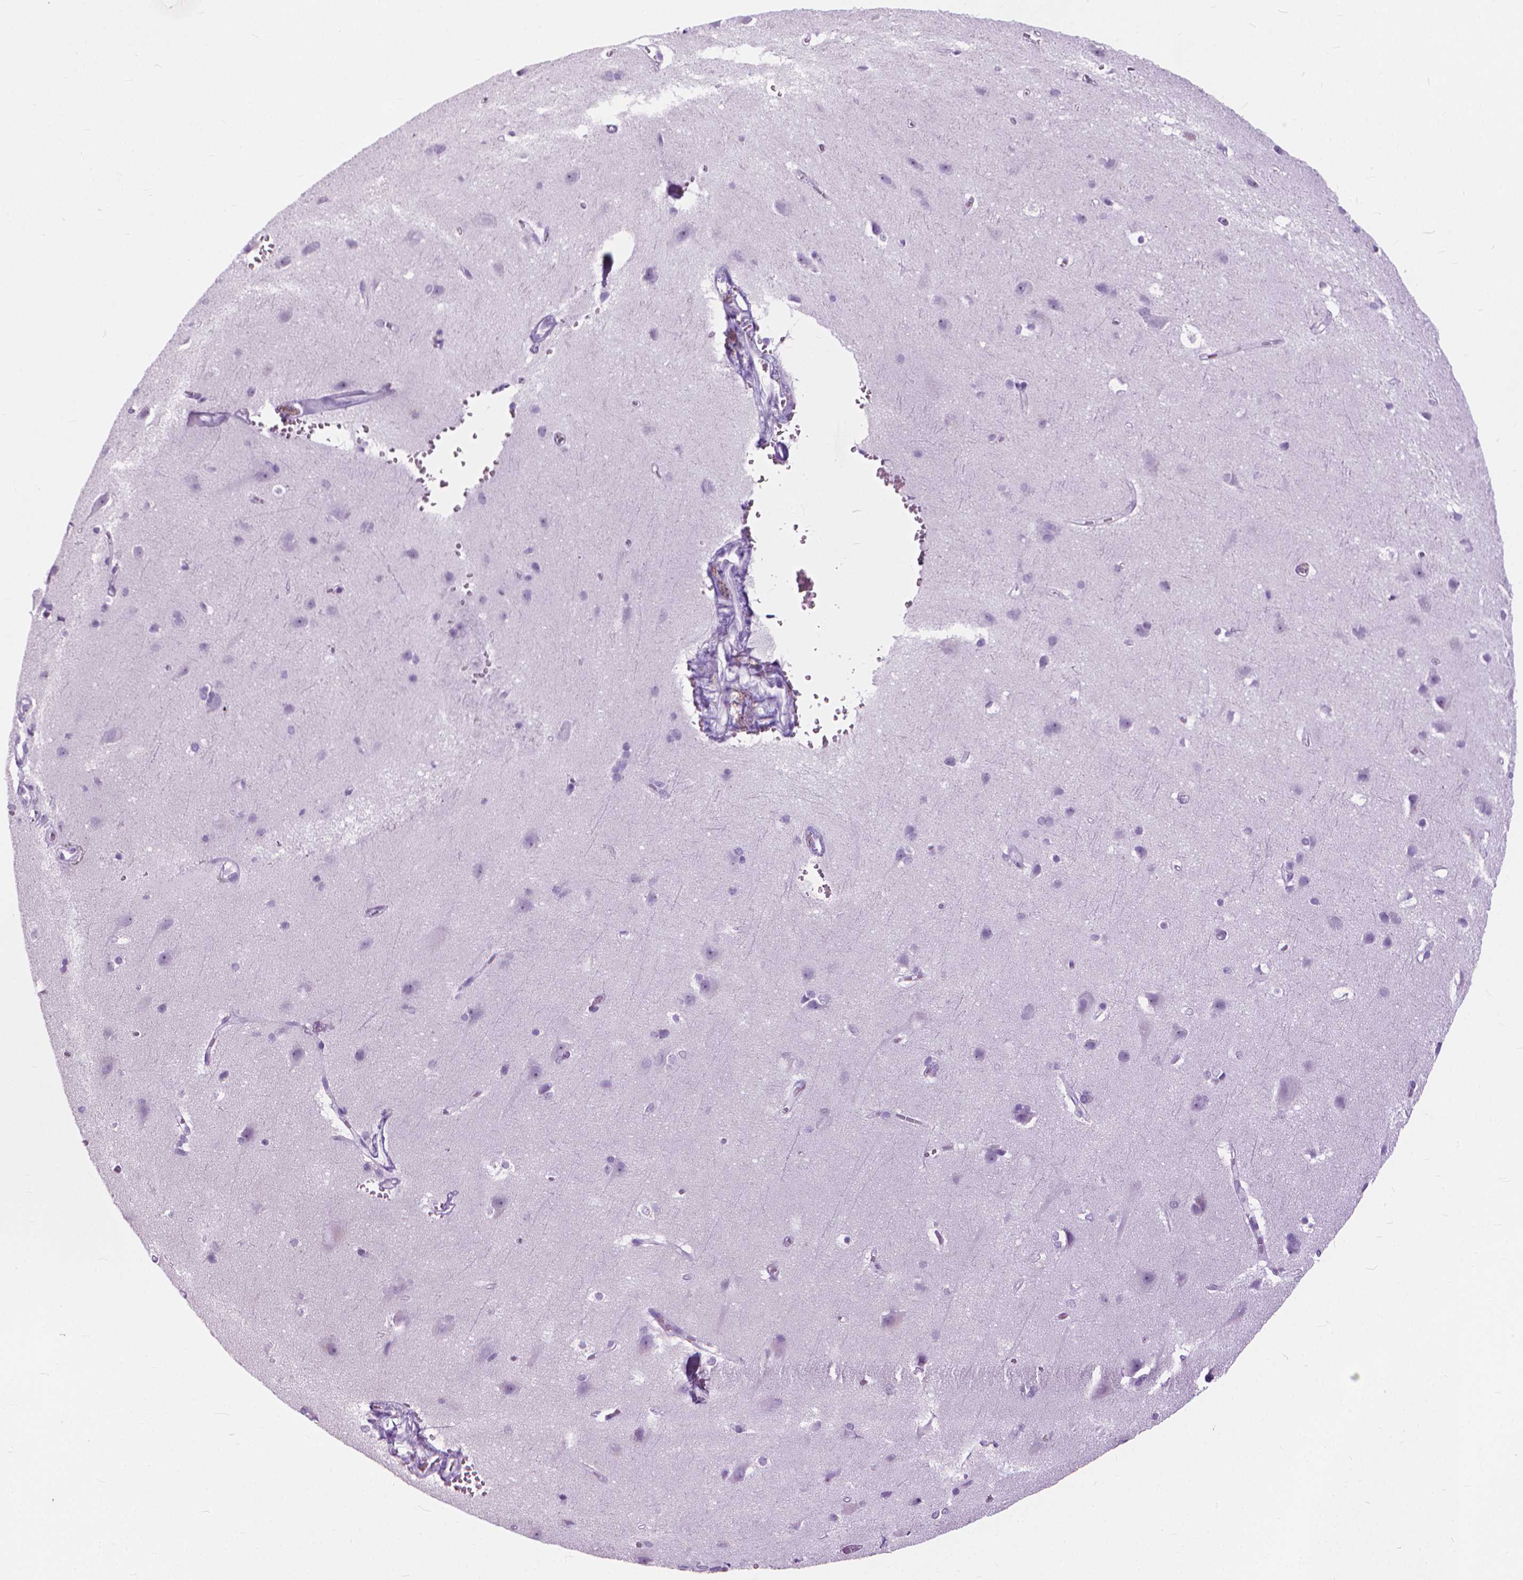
{"staining": {"intensity": "negative", "quantity": "none", "location": "none"}, "tissue": "cerebral cortex", "cell_type": "Endothelial cells", "image_type": "normal", "snomed": [{"axis": "morphology", "description": "Normal tissue, NOS"}, {"axis": "topography", "description": "Cerebral cortex"}], "caption": "Protein analysis of normal cerebral cortex exhibits no significant positivity in endothelial cells. (DAB (3,3'-diaminobenzidine) IHC with hematoxylin counter stain).", "gene": "HTR2B", "patient": {"sex": "male", "age": 37}}